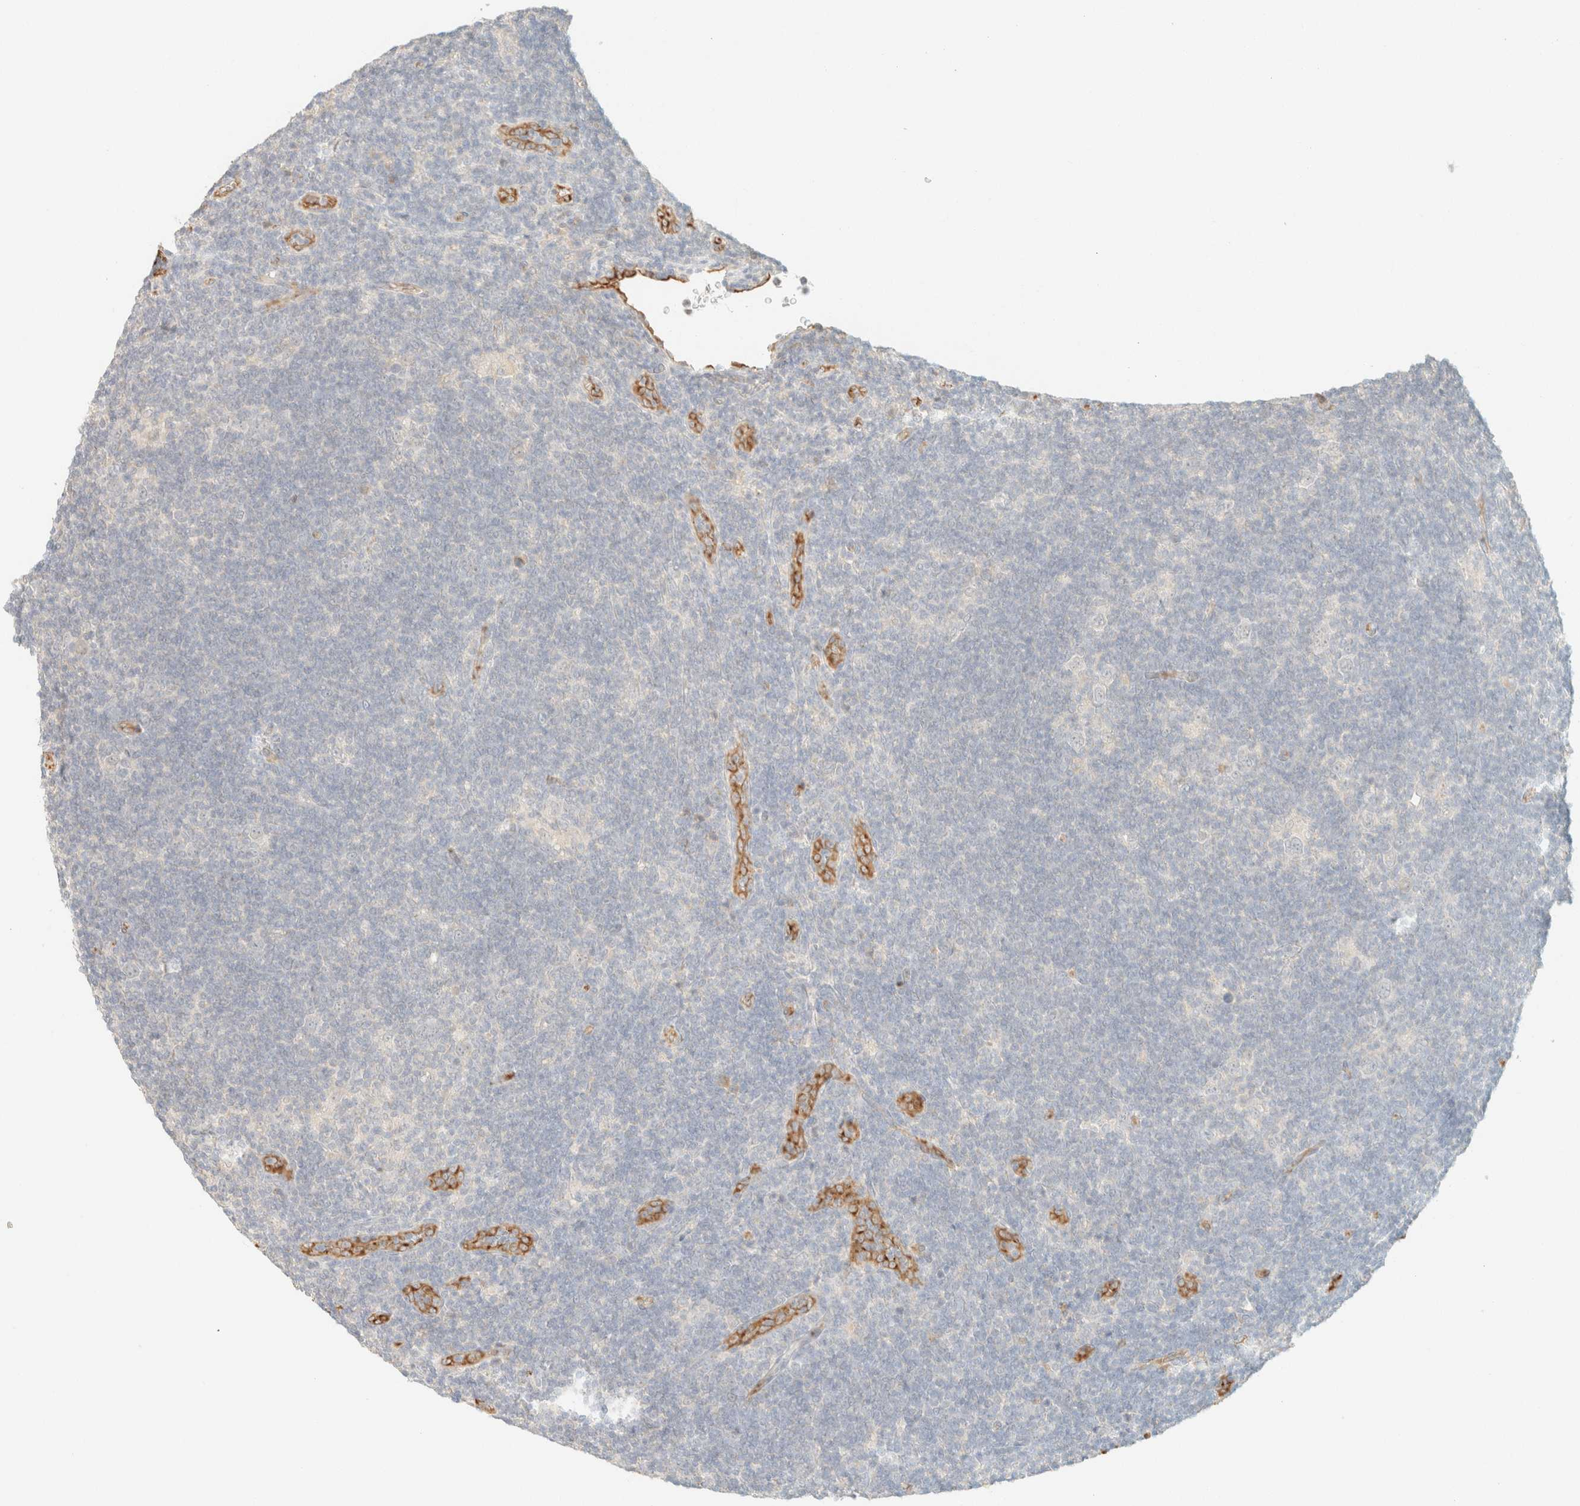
{"staining": {"intensity": "negative", "quantity": "none", "location": "none"}, "tissue": "lymphoma", "cell_type": "Tumor cells", "image_type": "cancer", "snomed": [{"axis": "morphology", "description": "Hodgkin's disease, NOS"}, {"axis": "topography", "description": "Lymph node"}], "caption": "Immunohistochemistry image of human Hodgkin's disease stained for a protein (brown), which shows no staining in tumor cells. (Brightfield microscopy of DAB (3,3'-diaminobenzidine) immunohistochemistry at high magnification).", "gene": "SPARCL1", "patient": {"sex": "female", "age": 57}}